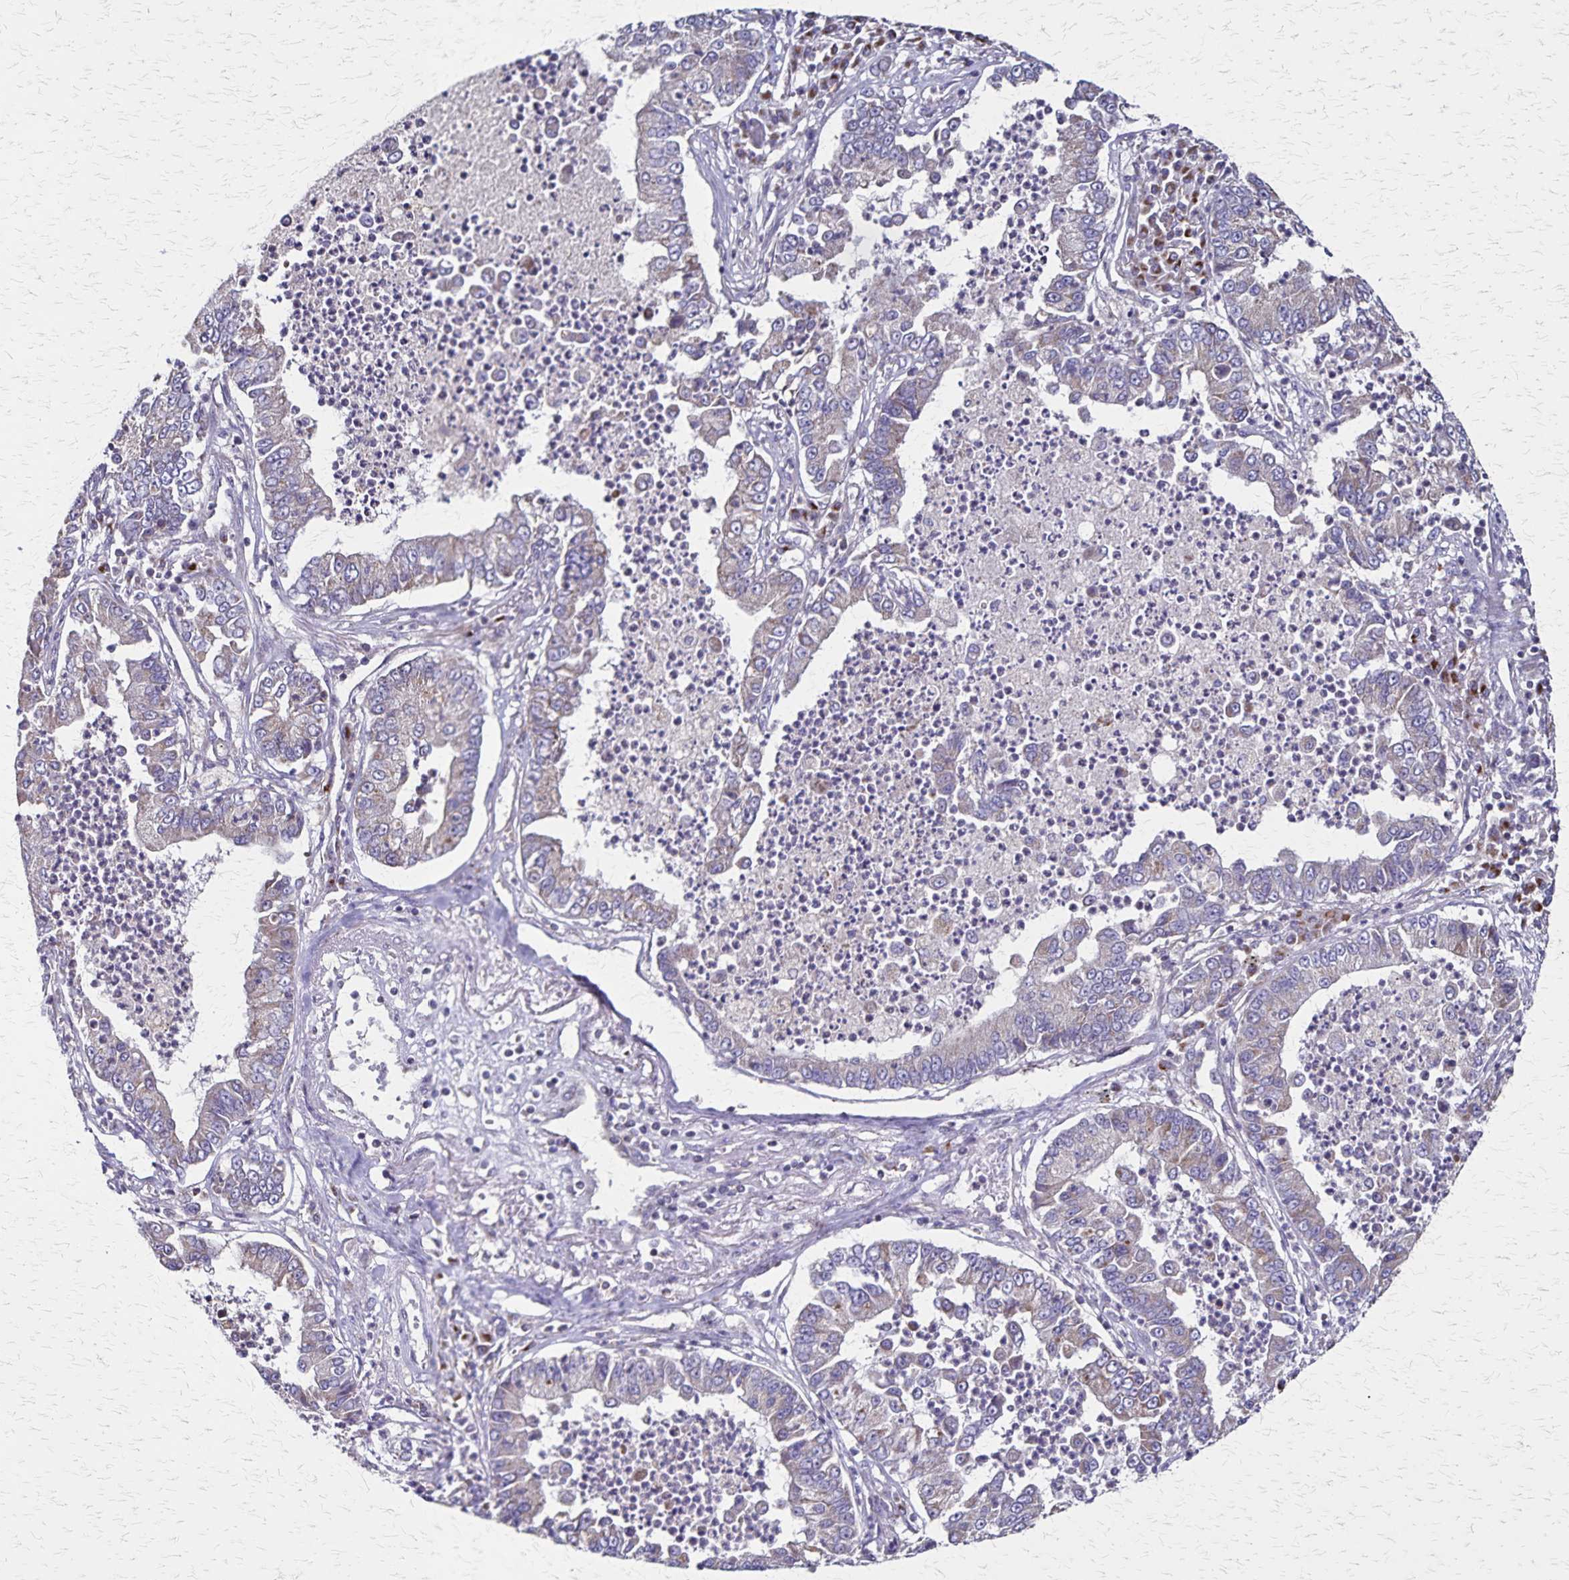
{"staining": {"intensity": "weak", "quantity": "<25%", "location": "cytoplasmic/membranous"}, "tissue": "lung cancer", "cell_type": "Tumor cells", "image_type": "cancer", "snomed": [{"axis": "morphology", "description": "Adenocarcinoma, NOS"}, {"axis": "topography", "description": "Lung"}], "caption": "The image displays no staining of tumor cells in lung cancer.", "gene": "NFS1", "patient": {"sex": "female", "age": 57}}